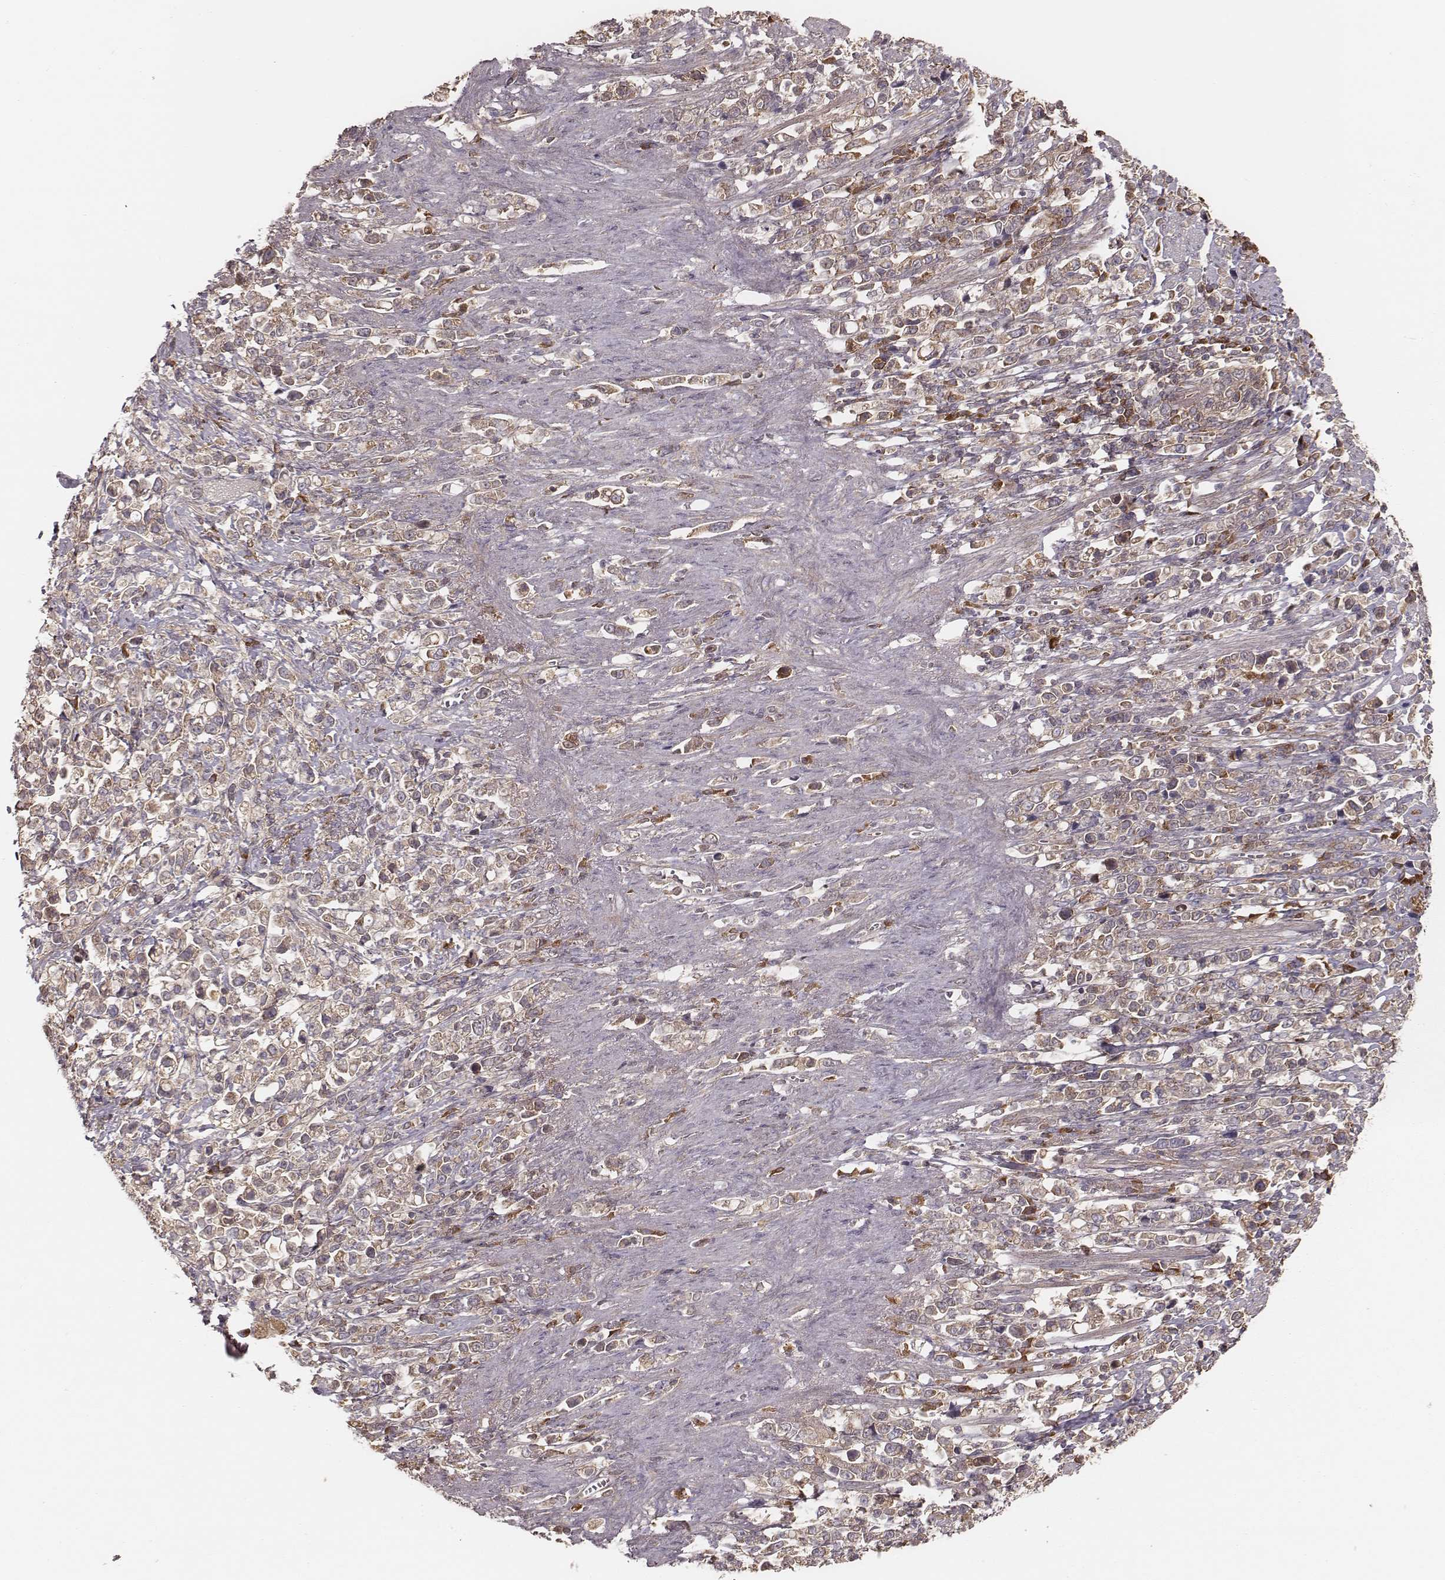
{"staining": {"intensity": "weak", "quantity": ">75%", "location": "cytoplasmic/membranous"}, "tissue": "stomach cancer", "cell_type": "Tumor cells", "image_type": "cancer", "snomed": [{"axis": "morphology", "description": "Adenocarcinoma, NOS"}, {"axis": "topography", "description": "Stomach"}], "caption": "Immunohistochemistry (IHC) photomicrograph of neoplastic tissue: human stomach cancer (adenocarcinoma) stained using immunohistochemistry shows low levels of weak protein expression localized specifically in the cytoplasmic/membranous of tumor cells, appearing as a cytoplasmic/membranous brown color.", "gene": "CARS1", "patient": {"sex": "male", "age": 63}}